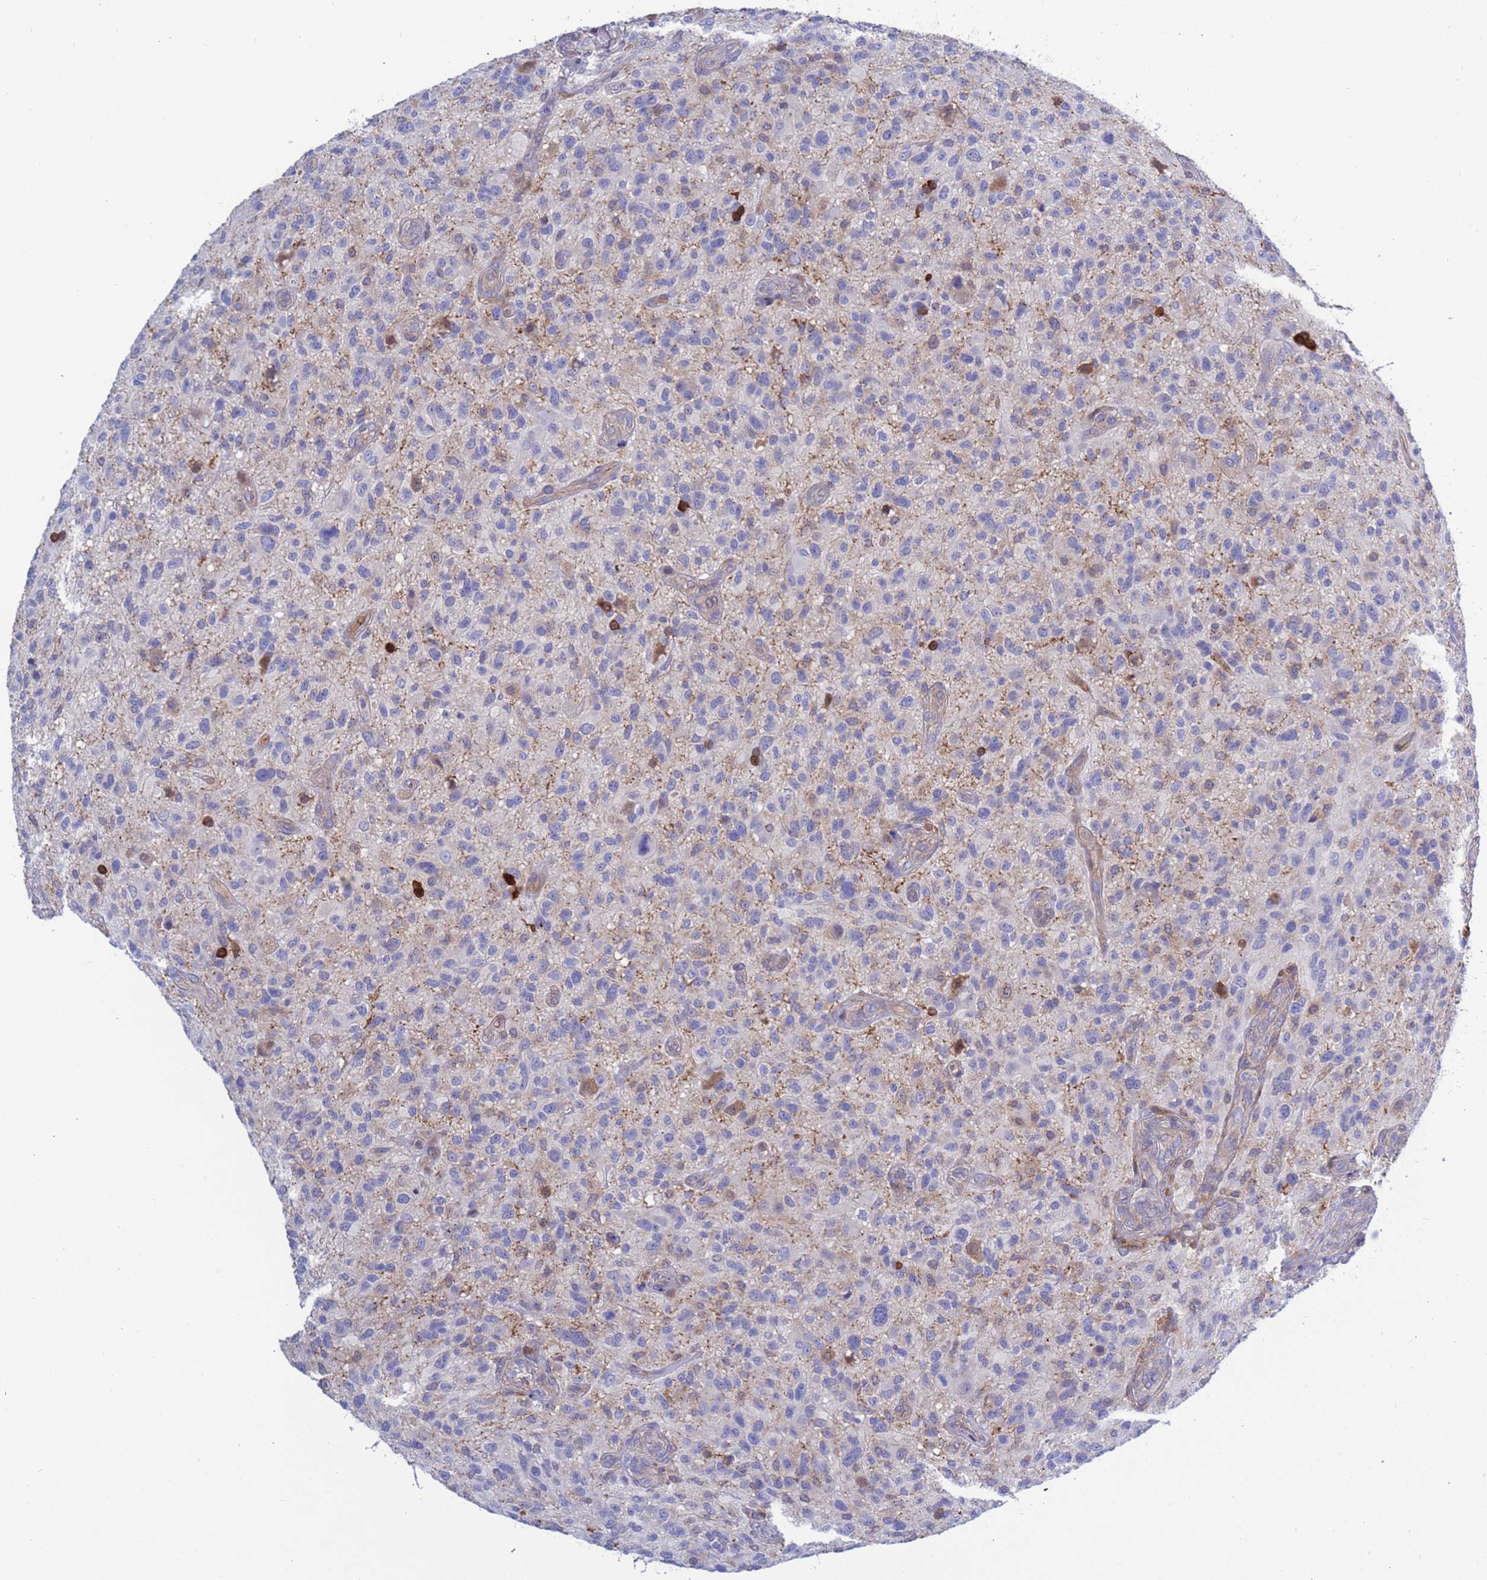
{"staining": {"intensity": "negative", "quantity": "none", "location": "none"}, "tissue": "glioma", "cell_type": "Tumor cells", "image_type": "cancer", "snomed": [{"axis": "morphology", "description": "Glioma, malignant, High grade"}, {"axis": "topography", "description": "Brain"}], "caption": "Micrograph shows no protein positivity in tumor cells of malignant glioma (high-grade) tissue.", "gene": "FOXRED1", "patient": {"sex": "male", "age": 47}}